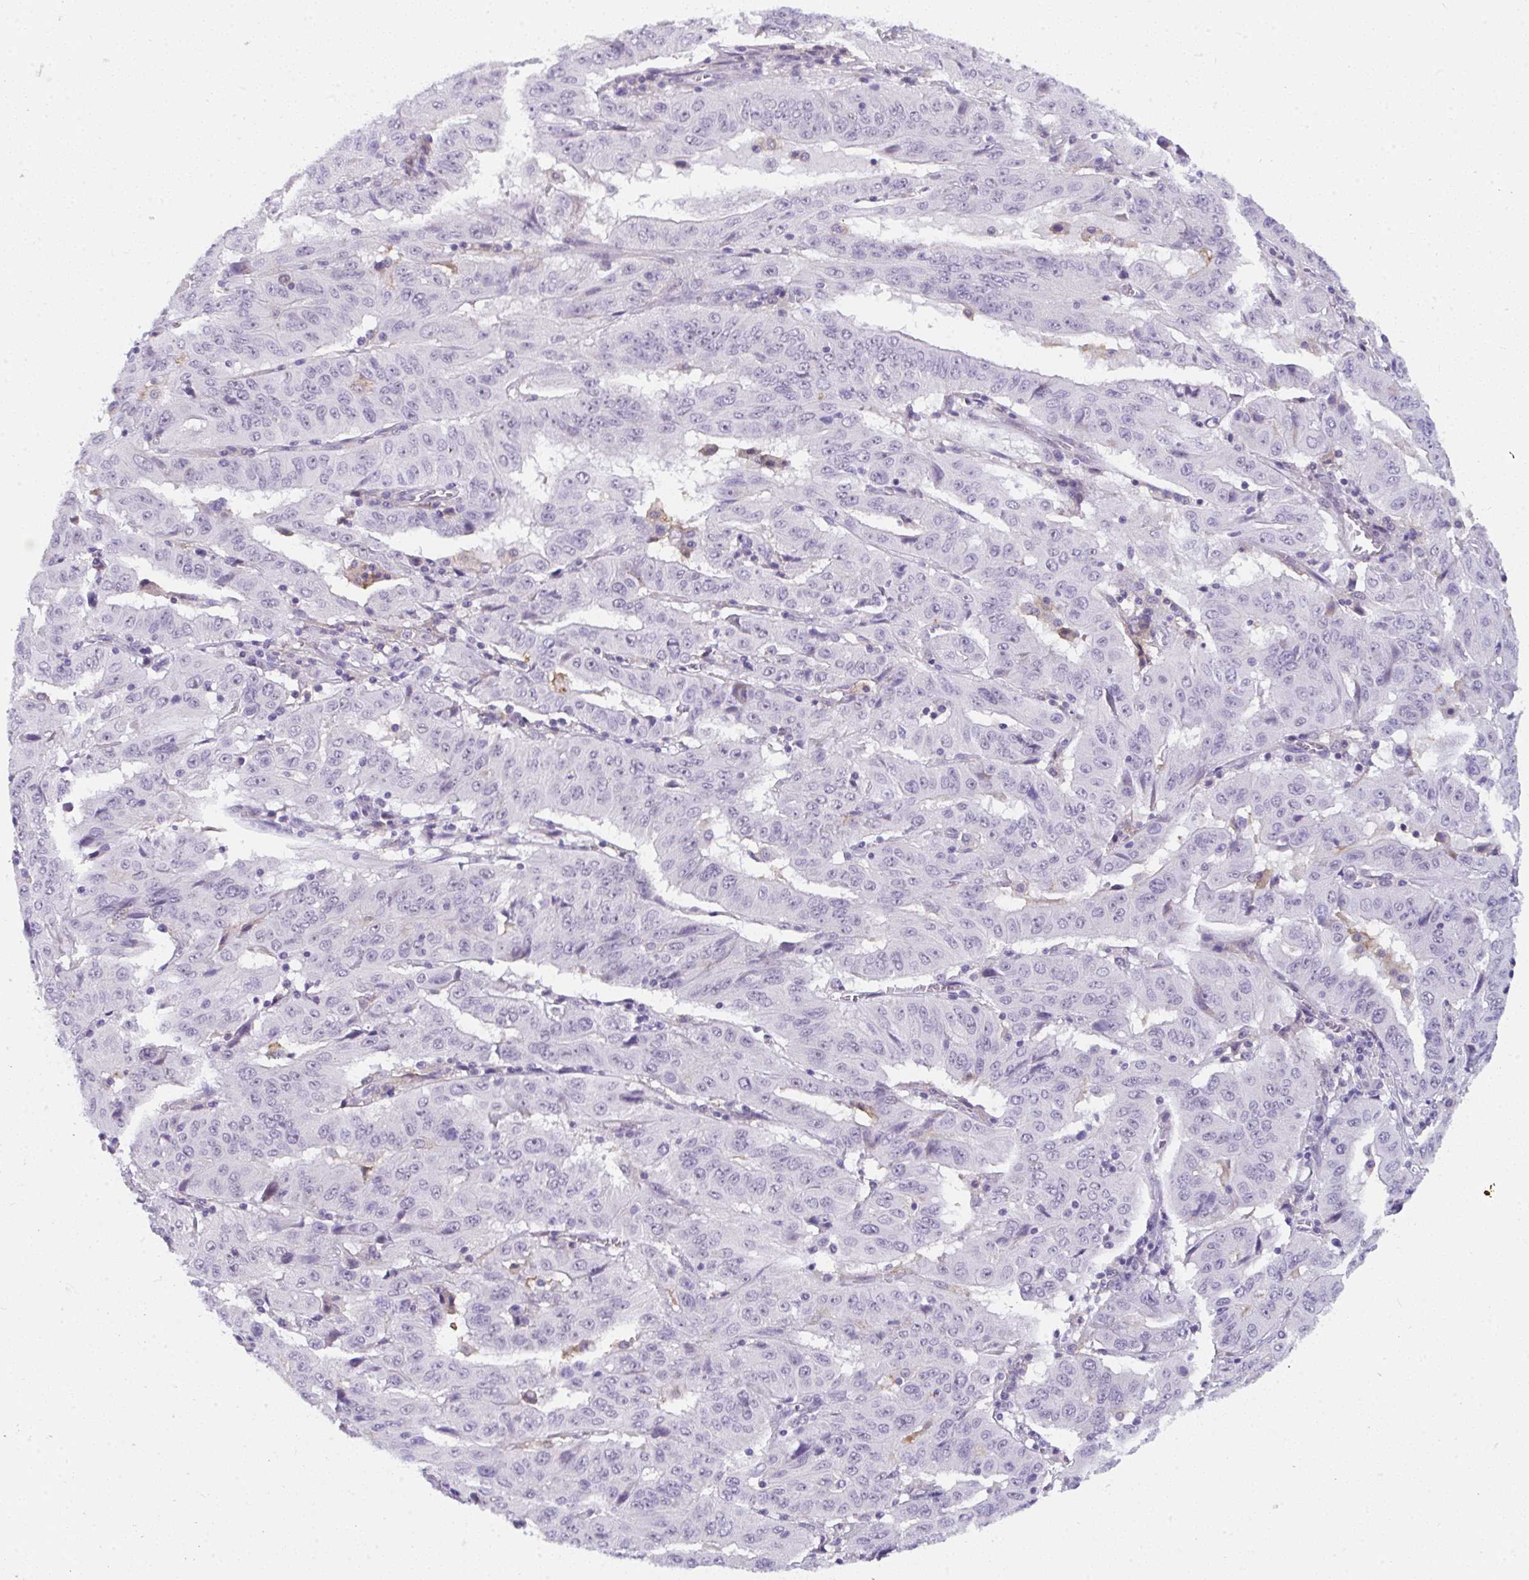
{"staining": {"intensity": "moderate", "quantity": "<25%", "location": "cytoplasmic/membranous"}, "tissue": "pancreatic cancer", "cell_type": "Tumor cells", "image_type": "cancer", "snomed": [{"axis": "morphology", "description": "Adenocarcinoma, NOS"}, {"axis": "topography", "description": "Pancreas"}], "caption": "High-magnification brightfield microscopy of adenocarcinoma (pancreatic) stained with DAB (brown) and counterstained with hematoxylin (blue). tumor cells exhibit moderate cytoplasmic/membranous expression is identified in approximately<25% of cells. The protein is stained brown, and the nuclei are stained in blue (DAB (3,3'-diaminobenzidine) IHC with brightfield microscopy, high magnification).", "gene": "CDK13", "patient": {"sex": "male", "age": 63}}